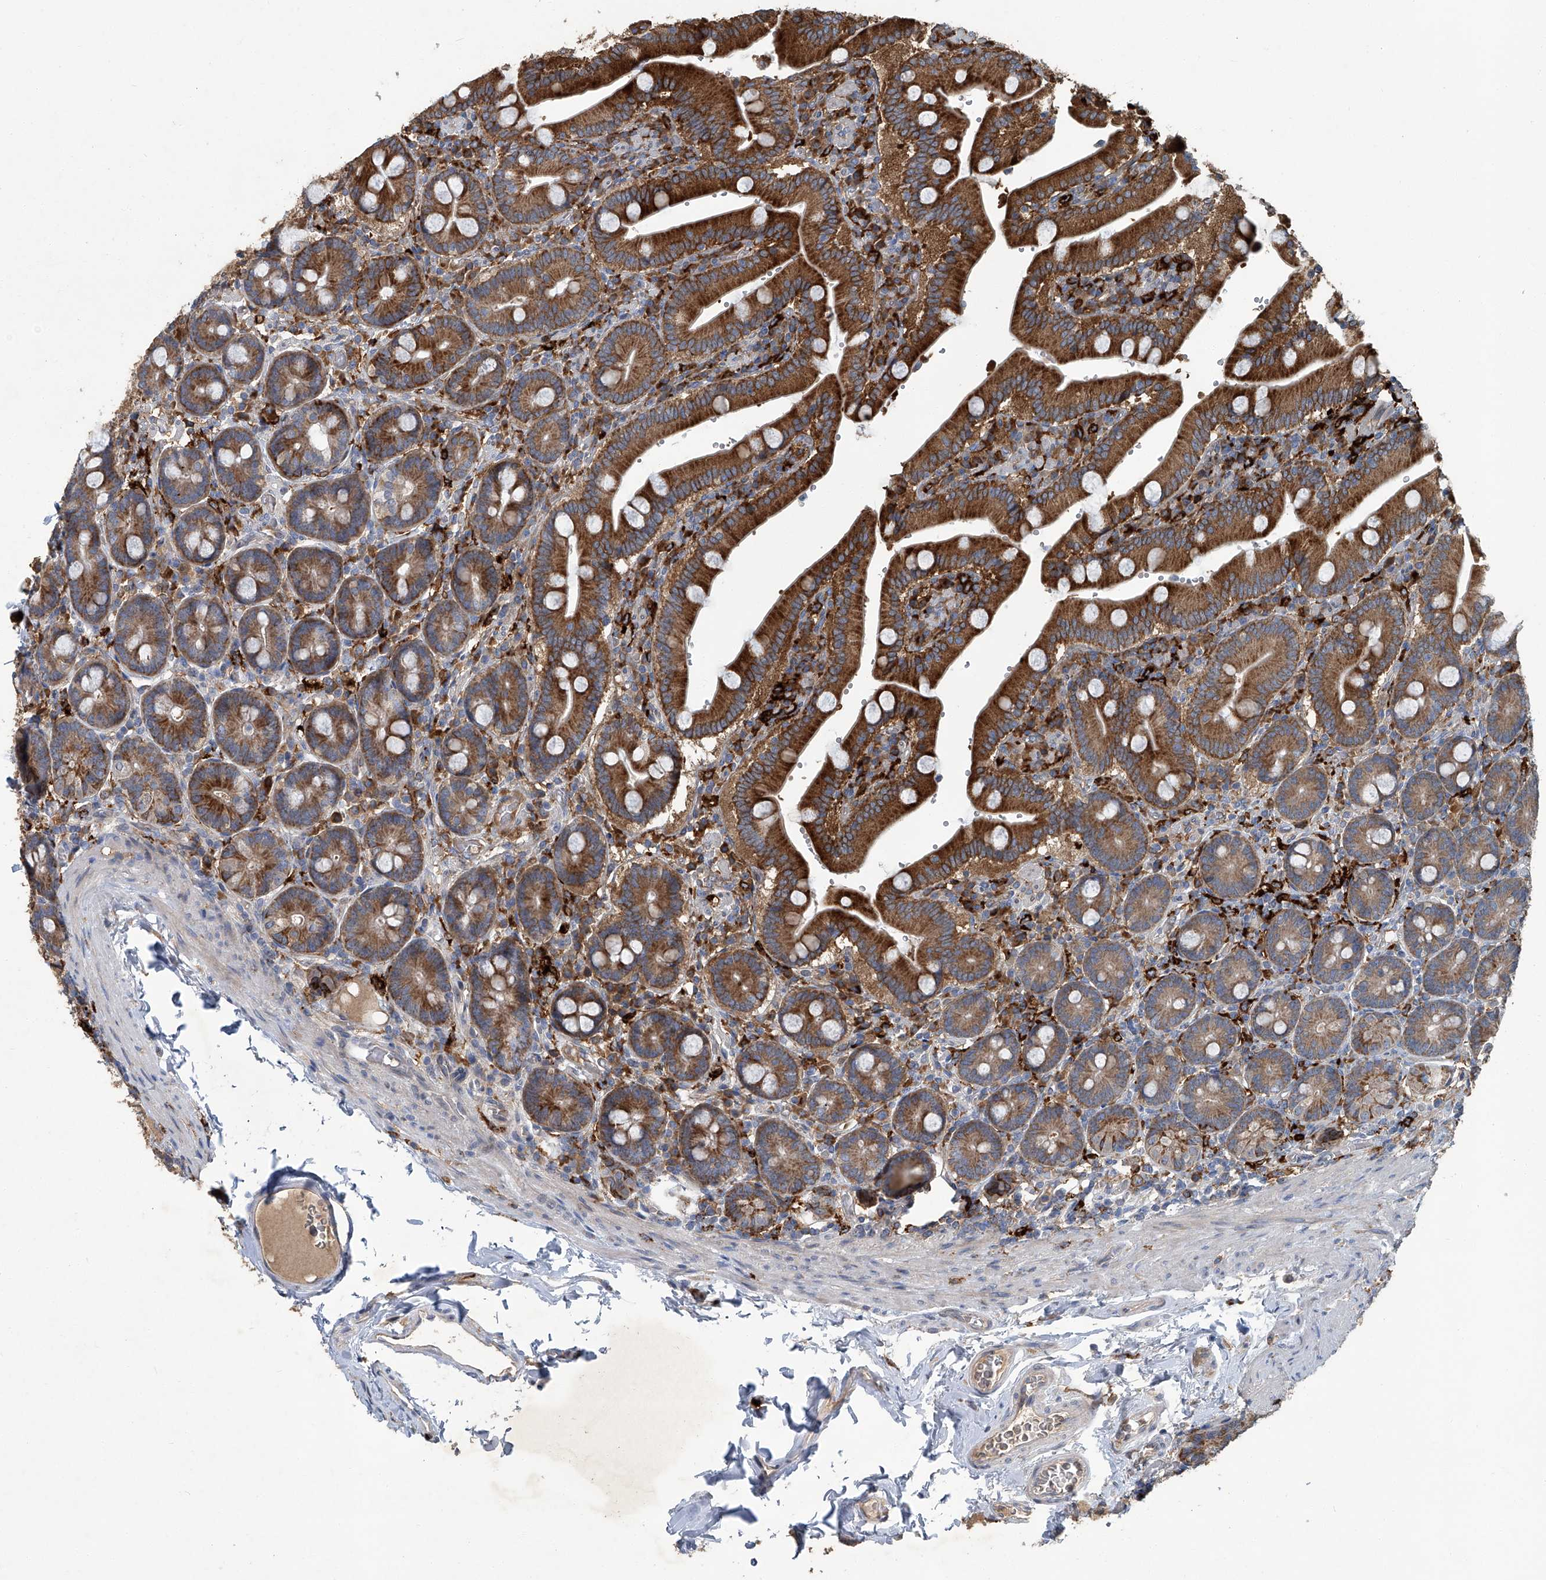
{"staining": {"intensity": "strong", "quantity": ">75%", "location": "cytoplasmic/membranous"}, "tissue": "duodenum", "cell_type": "Glandular cells", "image_type": "normal", "snomed": [{"axis": "morphology", "description": "Normal tissue, NOS"}, {"axis": "topography", "description": "Duodenum"}], "caption": "Unremarkable duodenum reveals strong cytoplasmic/membranous staining in approximately >75% of glandular cells.", "gene": "FAM167A", "patient": {"sex": "female", "age": 62}}